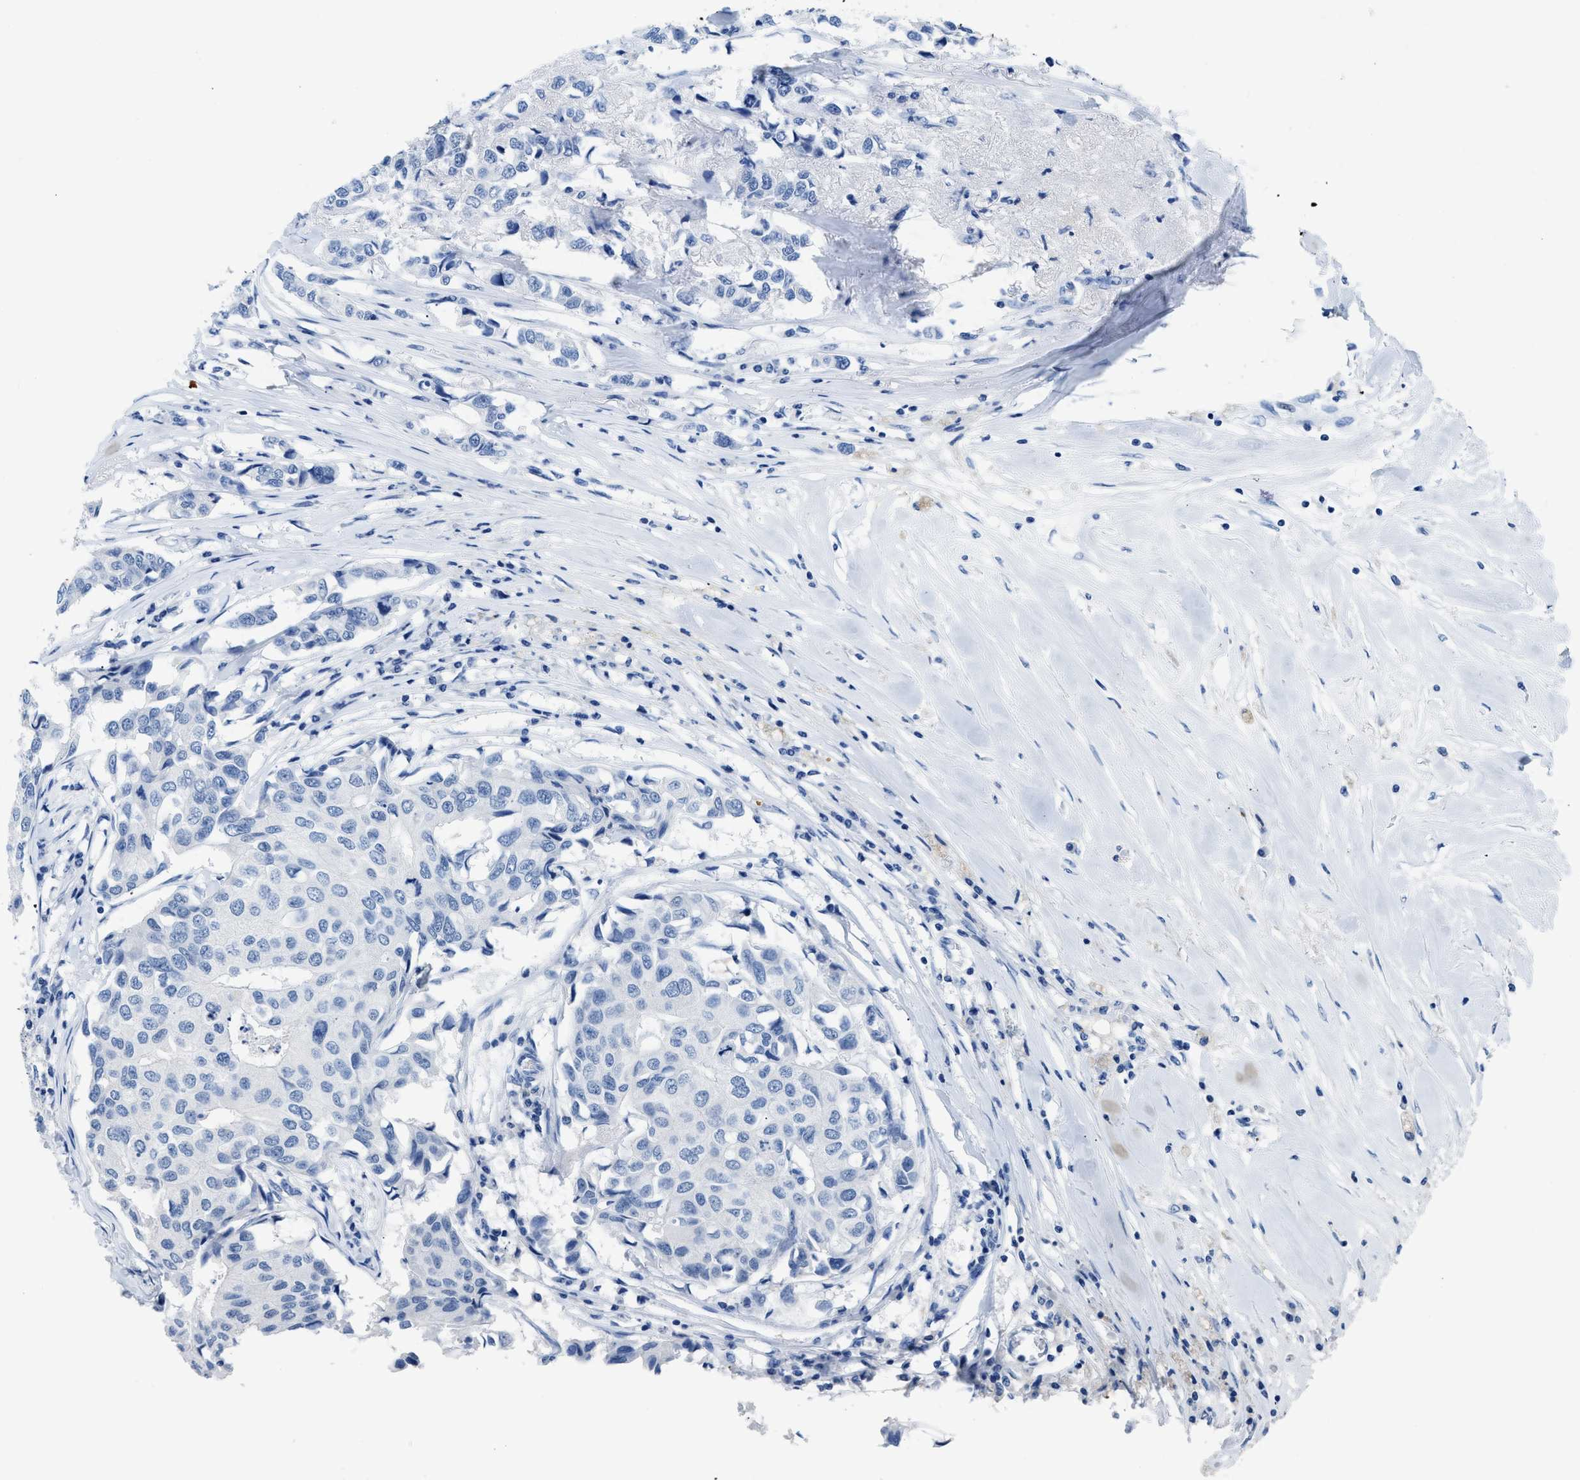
{"staining": {"intensity": "negative", "quantity": "none", "location": "none"}, "tissue": "breast cancer", "cell_type": "Tumor cells", "image_type": "cancer", "snomed": [{"axis": "morphology", "description": "Duct carcinoma"}, {"axis": "topography", "description": "Breast"}], "caption": "Protein analysis of breast cancer displays no significant staining in tumor cells. (DAB (3,3'-diaminobenzidine) IHC with hematoxylin counter stain).", "gene": "NFATC2", "patient": {"sex": "female", "age": 80}}